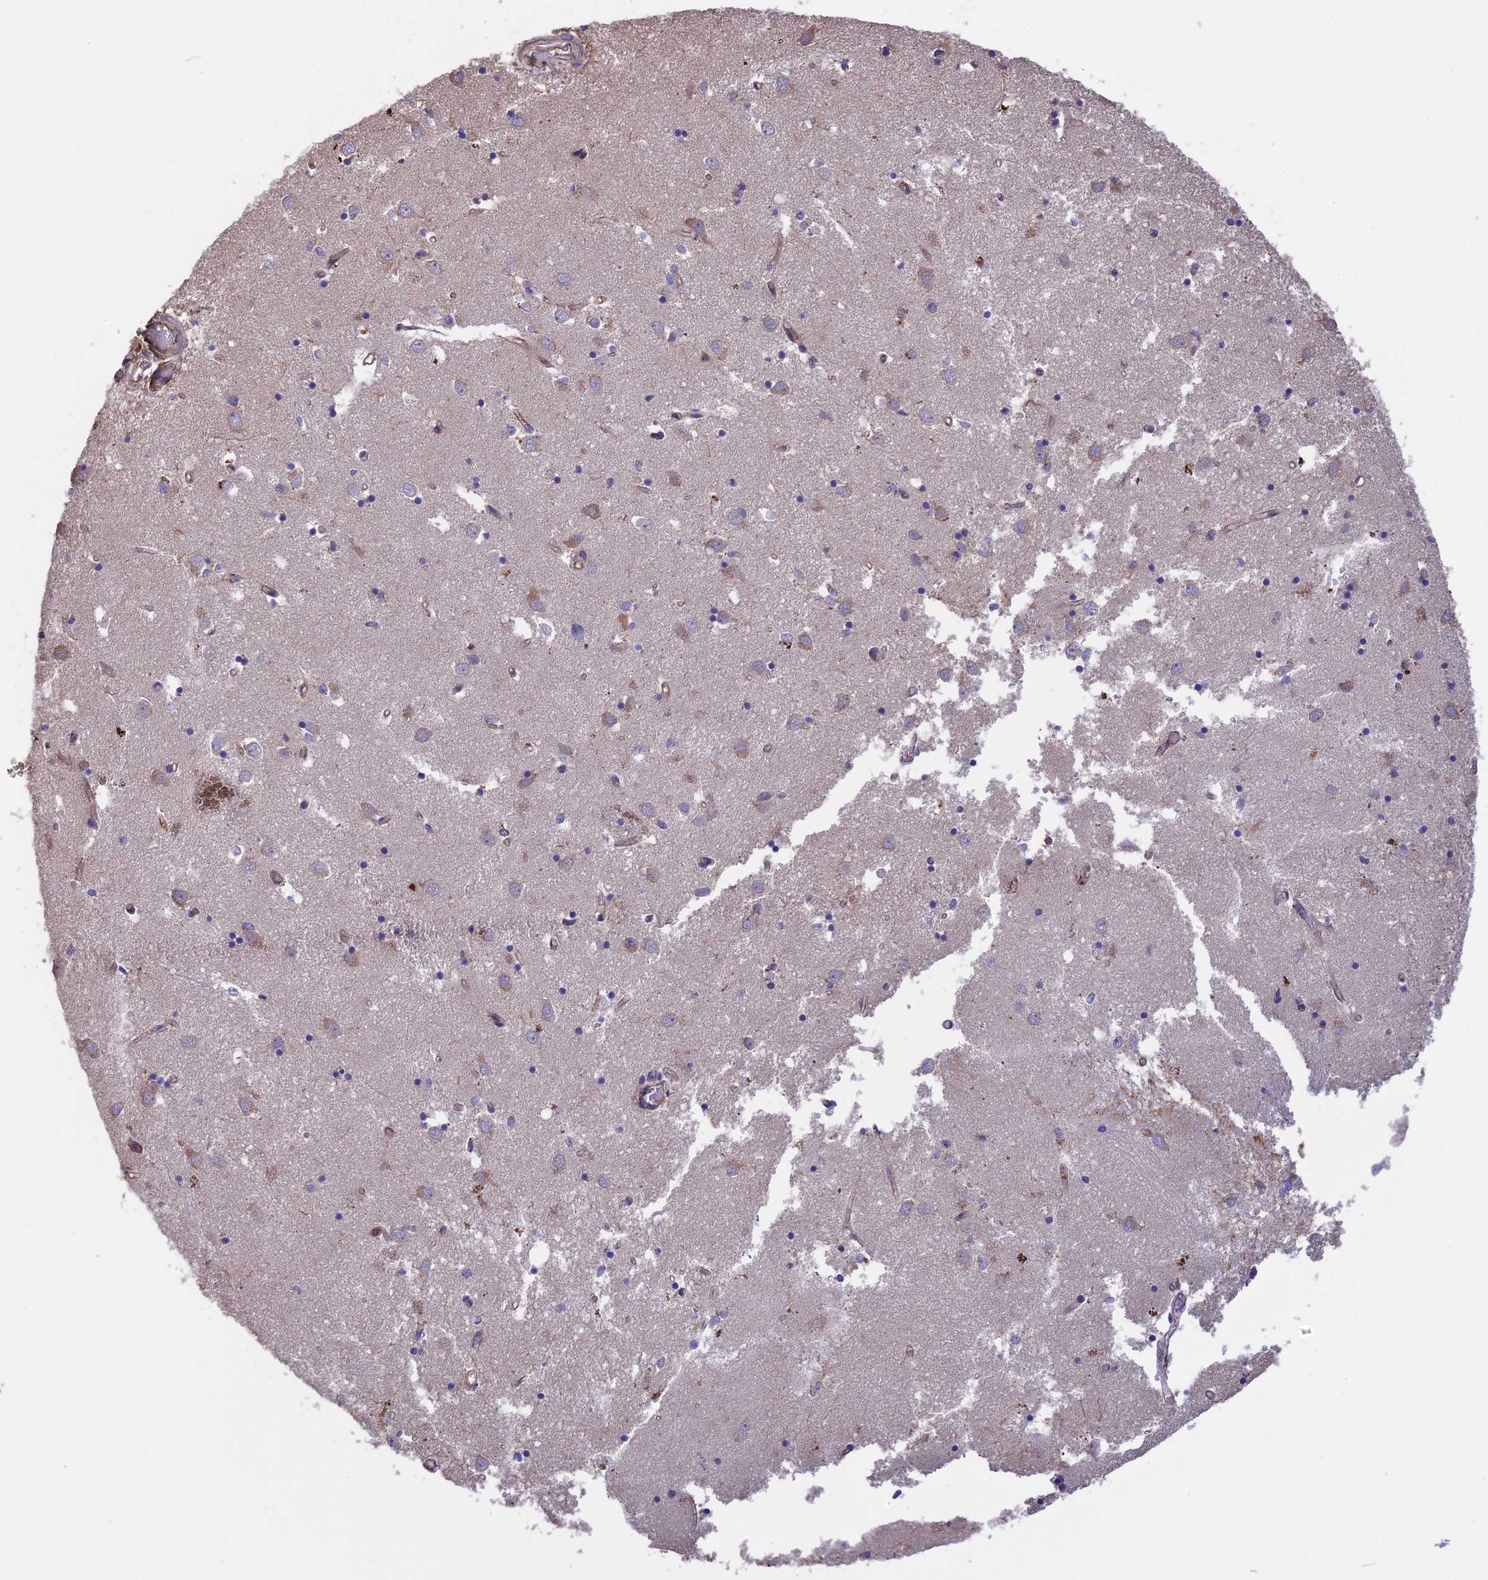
{"staining": {"intensity": "negative", "quantity": "none", "location": "none"}, "tissue": "caudate", "cell_type": "Glial cells", "image_type": "normal", "snomed": [{"axis": "morphology", "description": "Normal tissue, NOS"}, {"axis": "topography", "description": "Lateral ventricle wall"}], "caption": "Caudate stained for a protein using IHC exhibits no expression glial cells.", "gene": "GAS8", "patient": {"sex": "male", "age": 70}}